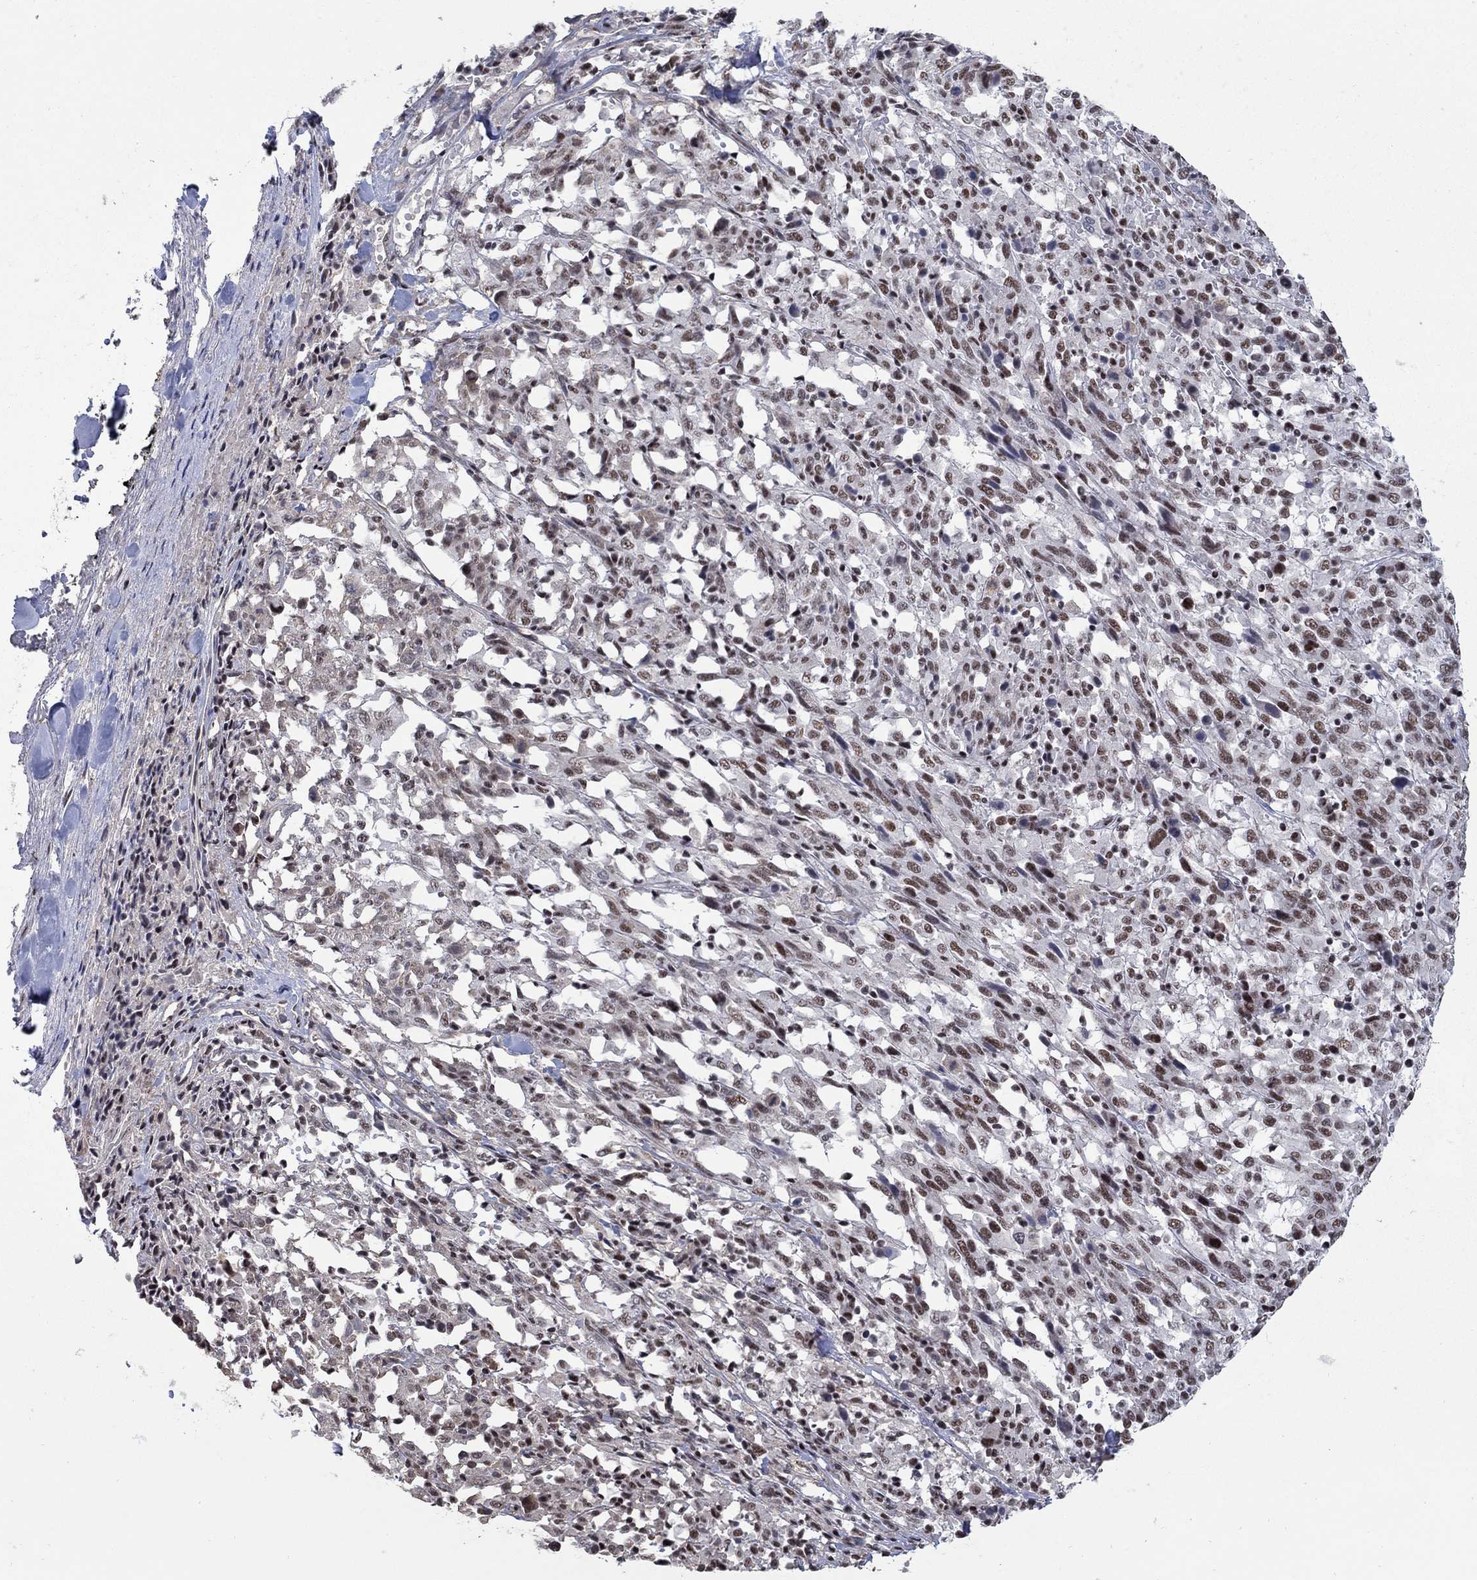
{"staining": {"intensity": "moderate", "quantity": ">75%", "location": "nuclear"}, "tissue": "melanoma", "cell_type": "Tumor cells", "image_type": "cancer", "snomed": [{"axis": "morphology", "description": "Malignant melanoma, NOS"}, {"axis": "topography", "description": "Skin"}], "caption": "Malignant melanoma stained with a brown dye displays moderate nuclear positive expression in about >75% of tumor cells.", "gene": "PNISR", "patient": {"sex": "female", "age": 91}}